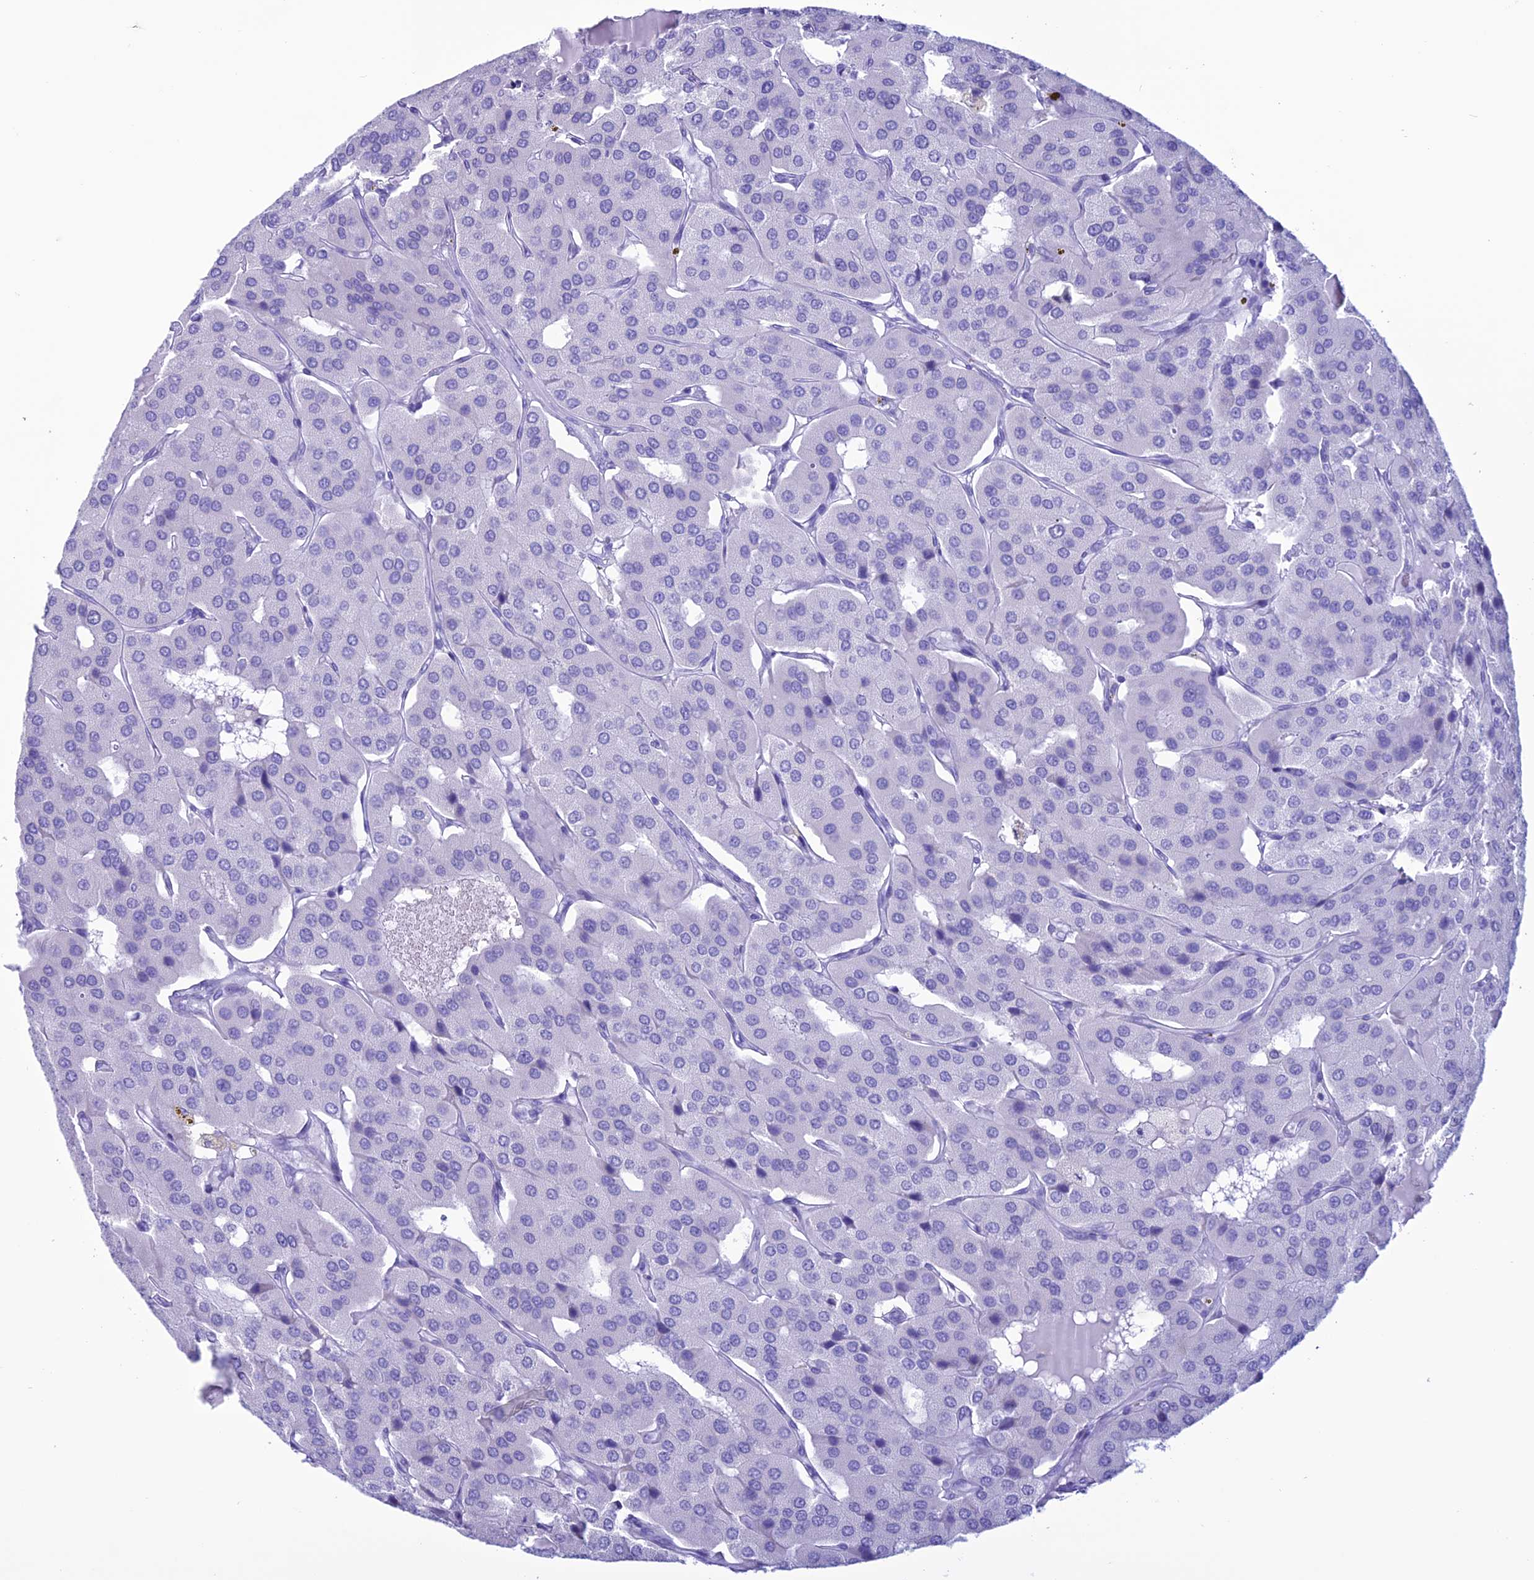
{"staining": {"intensity": "negative", "quantity": "none", "location": "none"}, "tissue": "parathyroid gland", "cell_type": "Glandular cells", "image_type": "normal", "snomed": [{"axis": "morphology", "description": "Normal tissue, NOS"}, {"axis": "morphology", "description": "Adenoma, NOS"}, {"axis": "topography", "description": "Parathyroid gland"}], "caption": "Parathyroid gland was stained to show a protein in brown. There is no significant positivity in glandular cells. (Stains: DAB immunohistochemistry with hematoxylin counter stain, Microscopy: brightfield microscopy at high magnification).", "gene": "MZB1", "patient": {"sex": "female", "age": 86}}